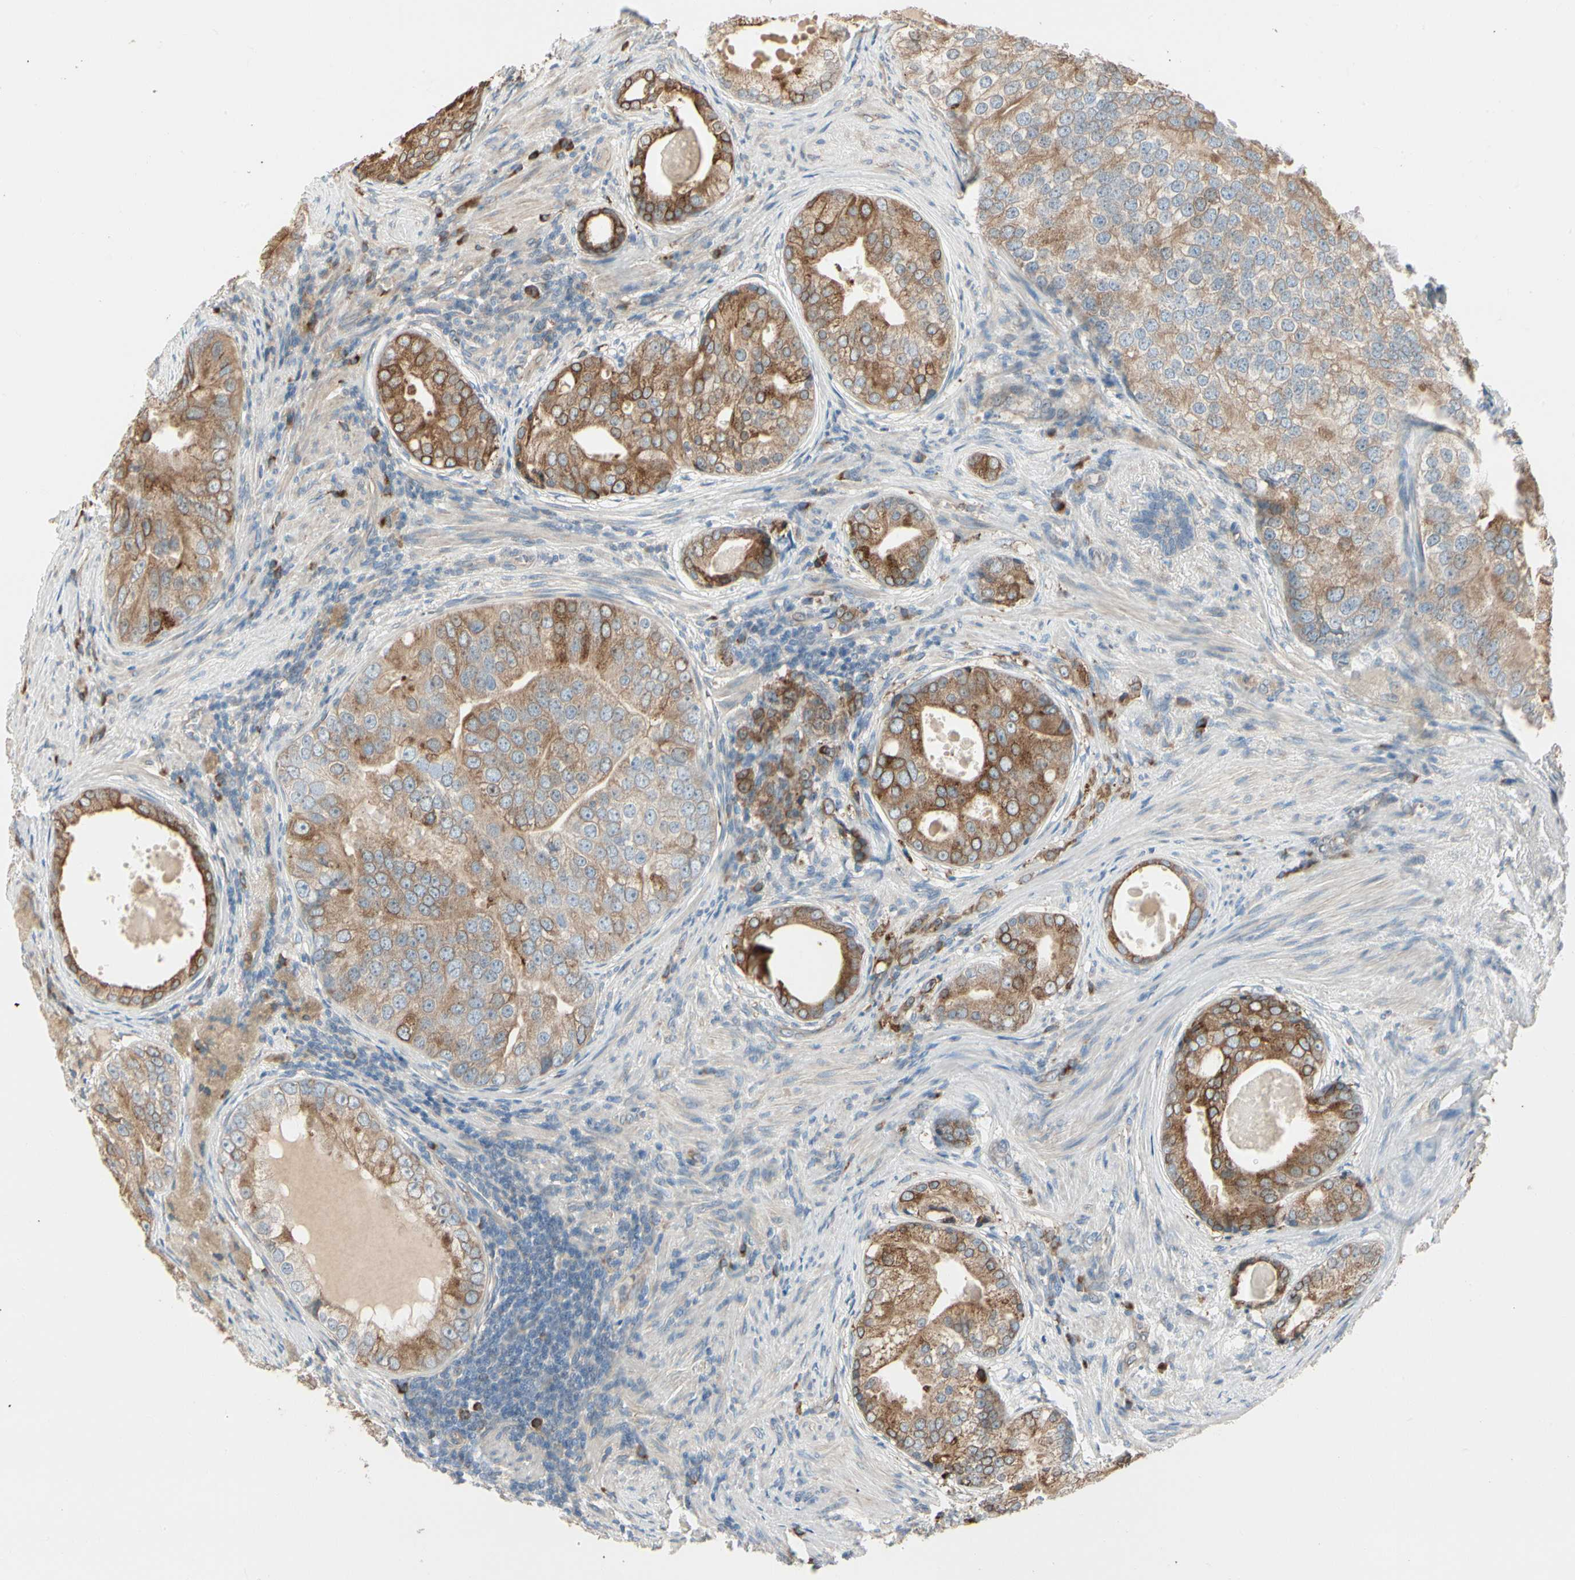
{"staining": {"intensity": "moderate", "quantity": ">75%", "location": "cytoplasmic/membranous"}, "tissue": "prostate cancer", "cell_type": "Tumor cells", "image_type": "cancer", "snomed": [{"axis": "morphology", "description": "Adenocarcinoma, High grade"}, {"axis": "topography", "description": "Prostate"}], "caption": "A high-resolution histopathology image shows immunohistochemistry (IHC) staining of adenocarcinoma (high-grade) (prostate), which demonstrates moderate cytoplasmic/membranous expression in about >75% of tumor cells.", "gene": "NUCB2", "patient": {"sex": "male", "age": 66}}